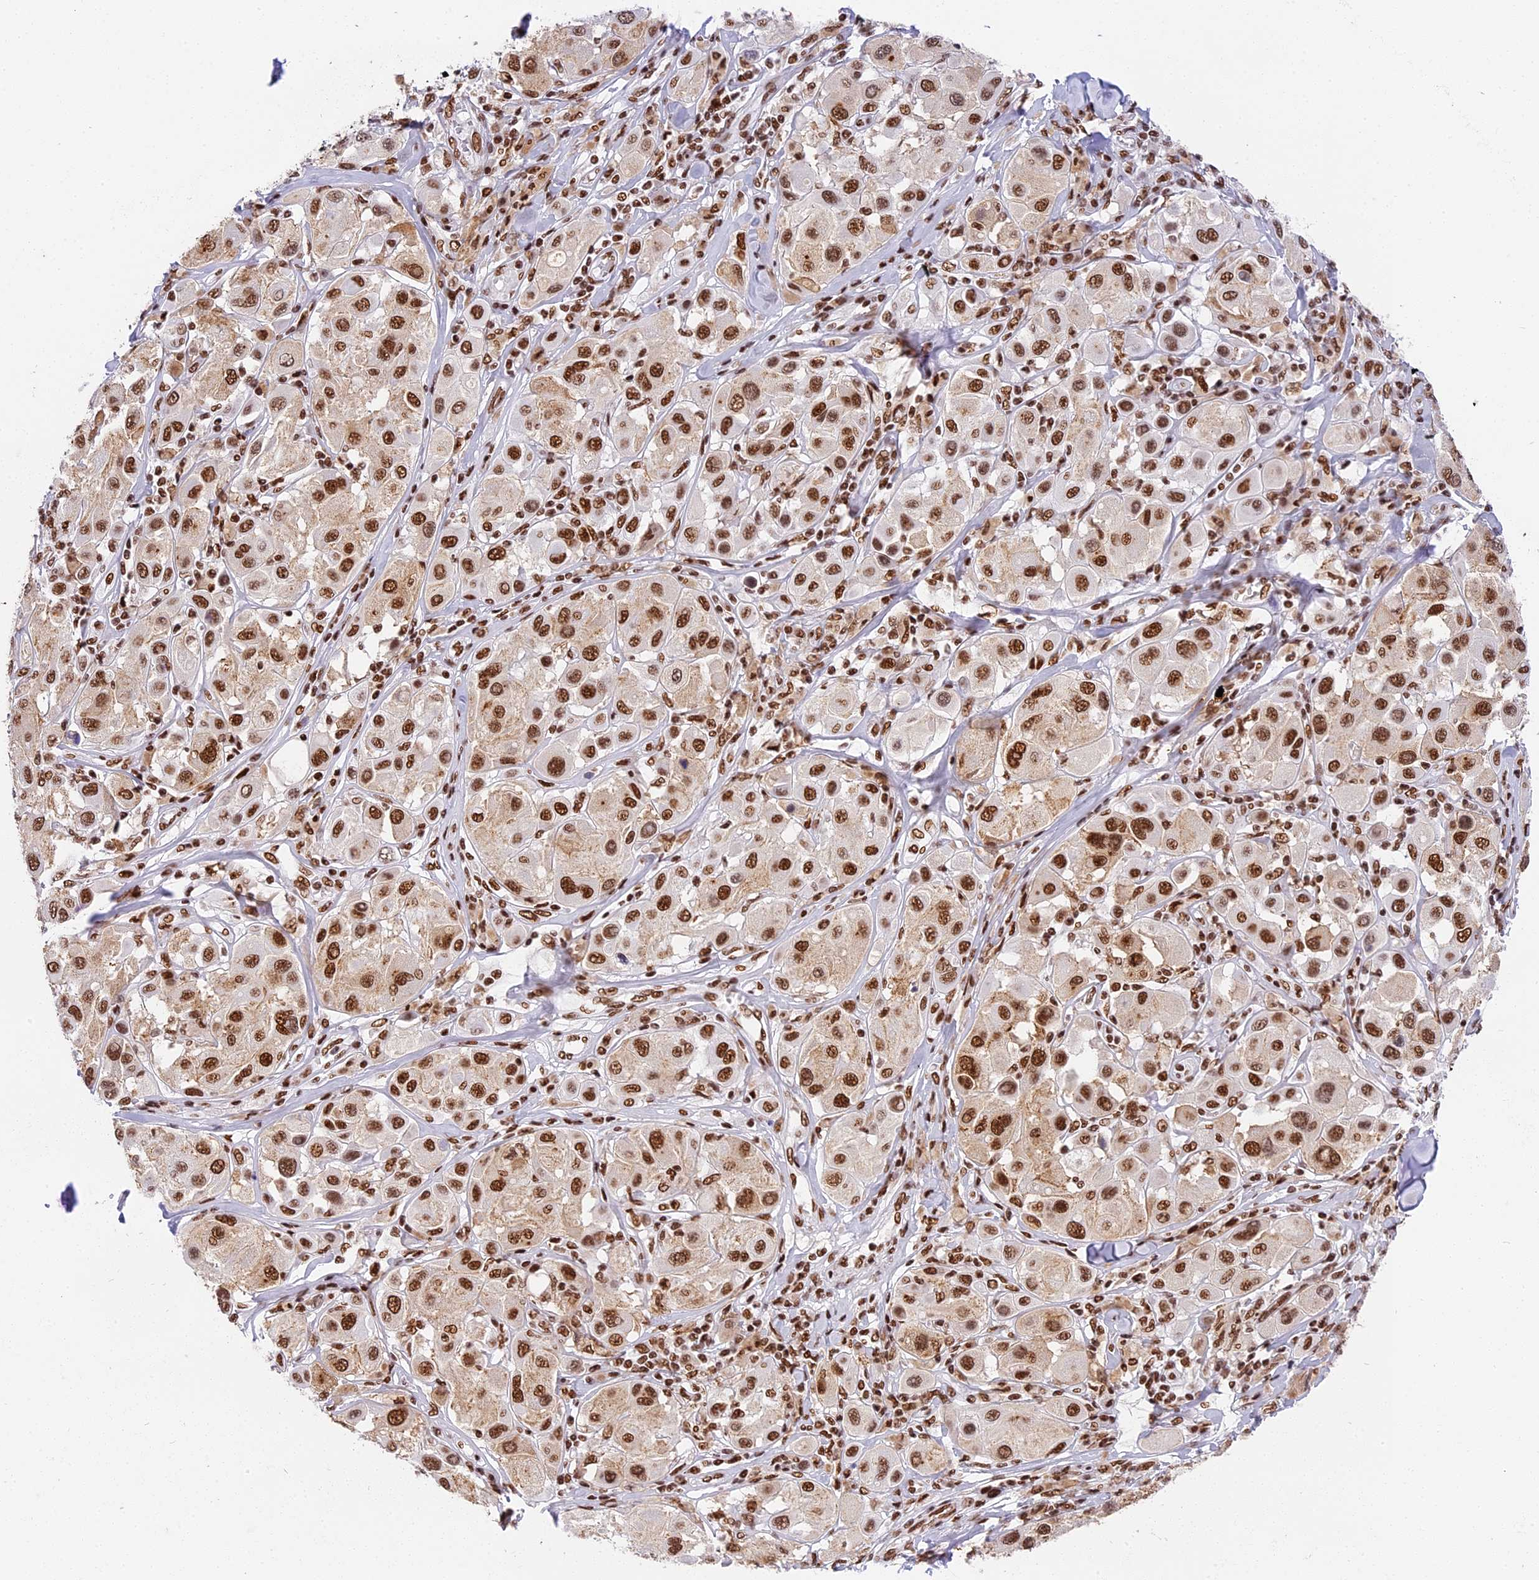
{"staining": {"intensity": "strong", "quantity": ">75%", "location": "nuclear"}, "tissue": "melanoma", "cell_type": "Tumor cells", "image_type": "cancer", "snomed": [{"axis": "morphology", "description": "Malignant melanoma, Metastatic site"}, {"axis": "topography", "description": "Skin"}], "caption": "Malignant melanoma (metastatic site) was stained to show a protein in brown. There is high levels of strong nuclear expression in about >75% of tumor cells. (brown staining indicates protein expression, while blue staining denotes nuclei).", "gene": "SBNO1", "patient": {"sex": "male", "age": 41}}